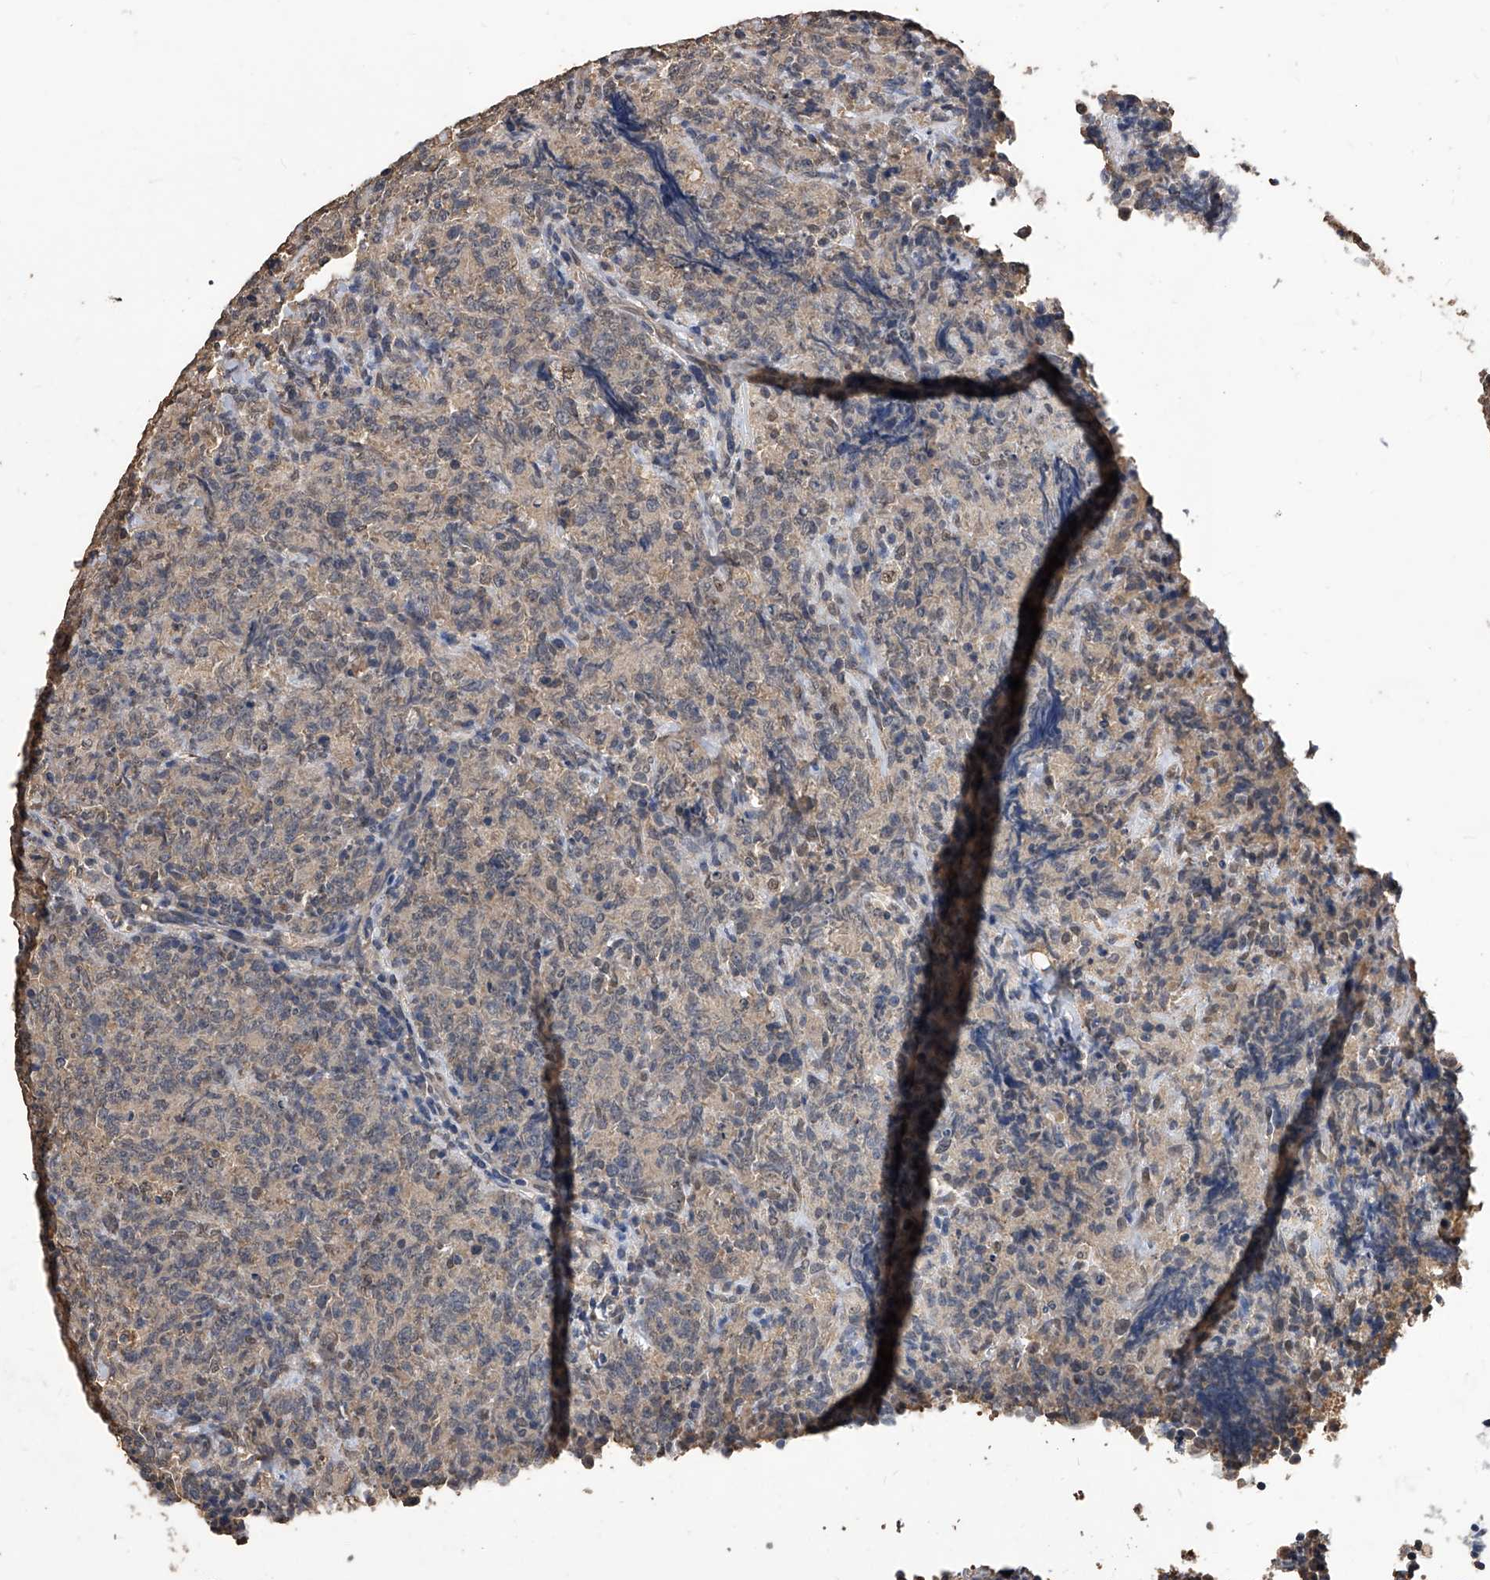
{"staining": {"intensity": "negative", "quantity": "none", "location": "none"}, "tissue": "lymphoma", "cell_type": "Tumor cells", "image_type": "cancer", "snomed": [{"axis": "morphology", "description": "Malignant lymphoma, non-Hodgkin's type, High grade"}, {"axis": "topography", "description": "Tonsil"}], "caption": "There is no significant positivity in tumor cells of malignant lymphoma, non-Hodgkin's type (high-grade). Nuclei are stained in blue.", "gene": "FBXL4", "patient": {"sex": "female", "age": 36}}